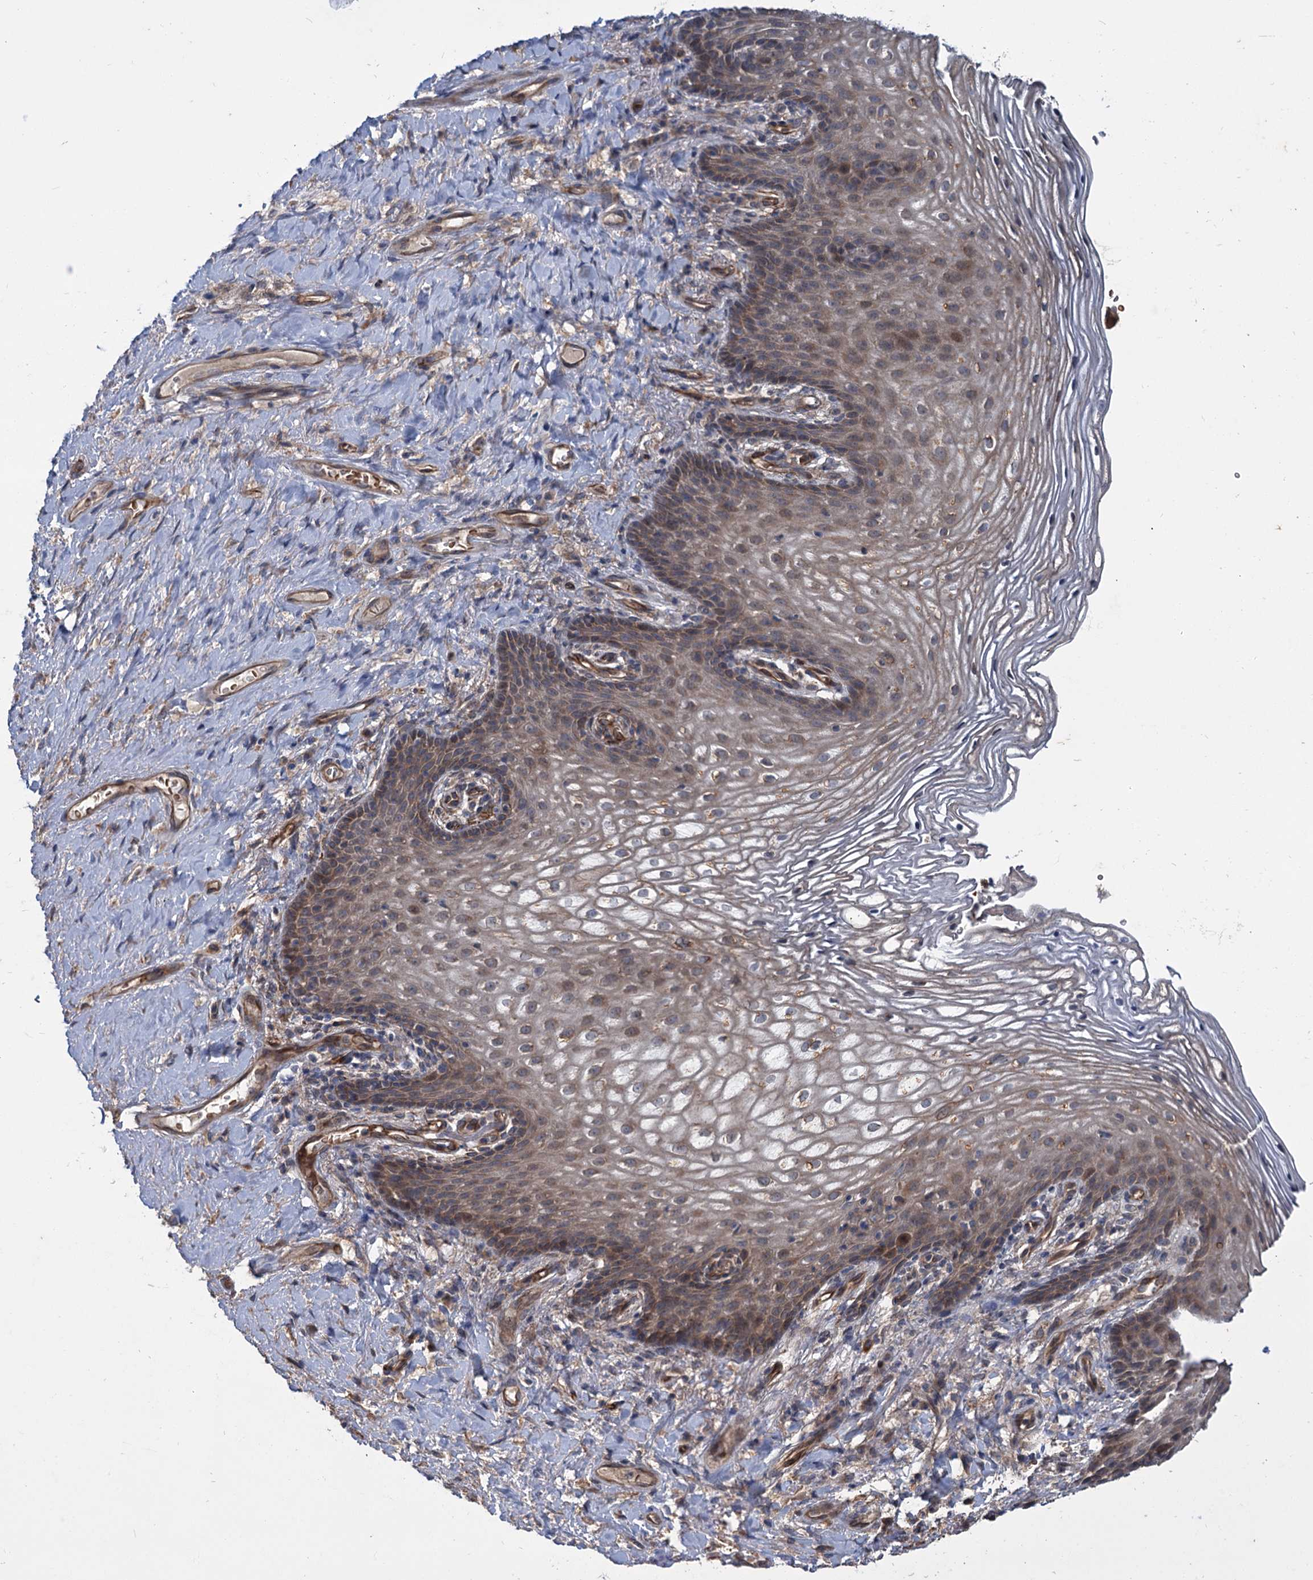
{"staining": {"intensity": "moderate", "quantity": ">75%", "location": "cytoplasmic/membranous"}, "tissue": "vagina", "cell_type": "Squamous epithelial cells", "image_type": "normal", "snomed": [{"axis": "morphology", "description": "Normal tissue, NOS"}, {"axis": "topography", "description": "Vagina"}], "caption": "A medium amount of moderate cytoplasmic/membranous expression is seen in about >75% of squamous epithelial cells in benign vagina. Nuclei are stained in blue.", "gene": "PKN2", "patient": {"sex": "female", "age": 60}}